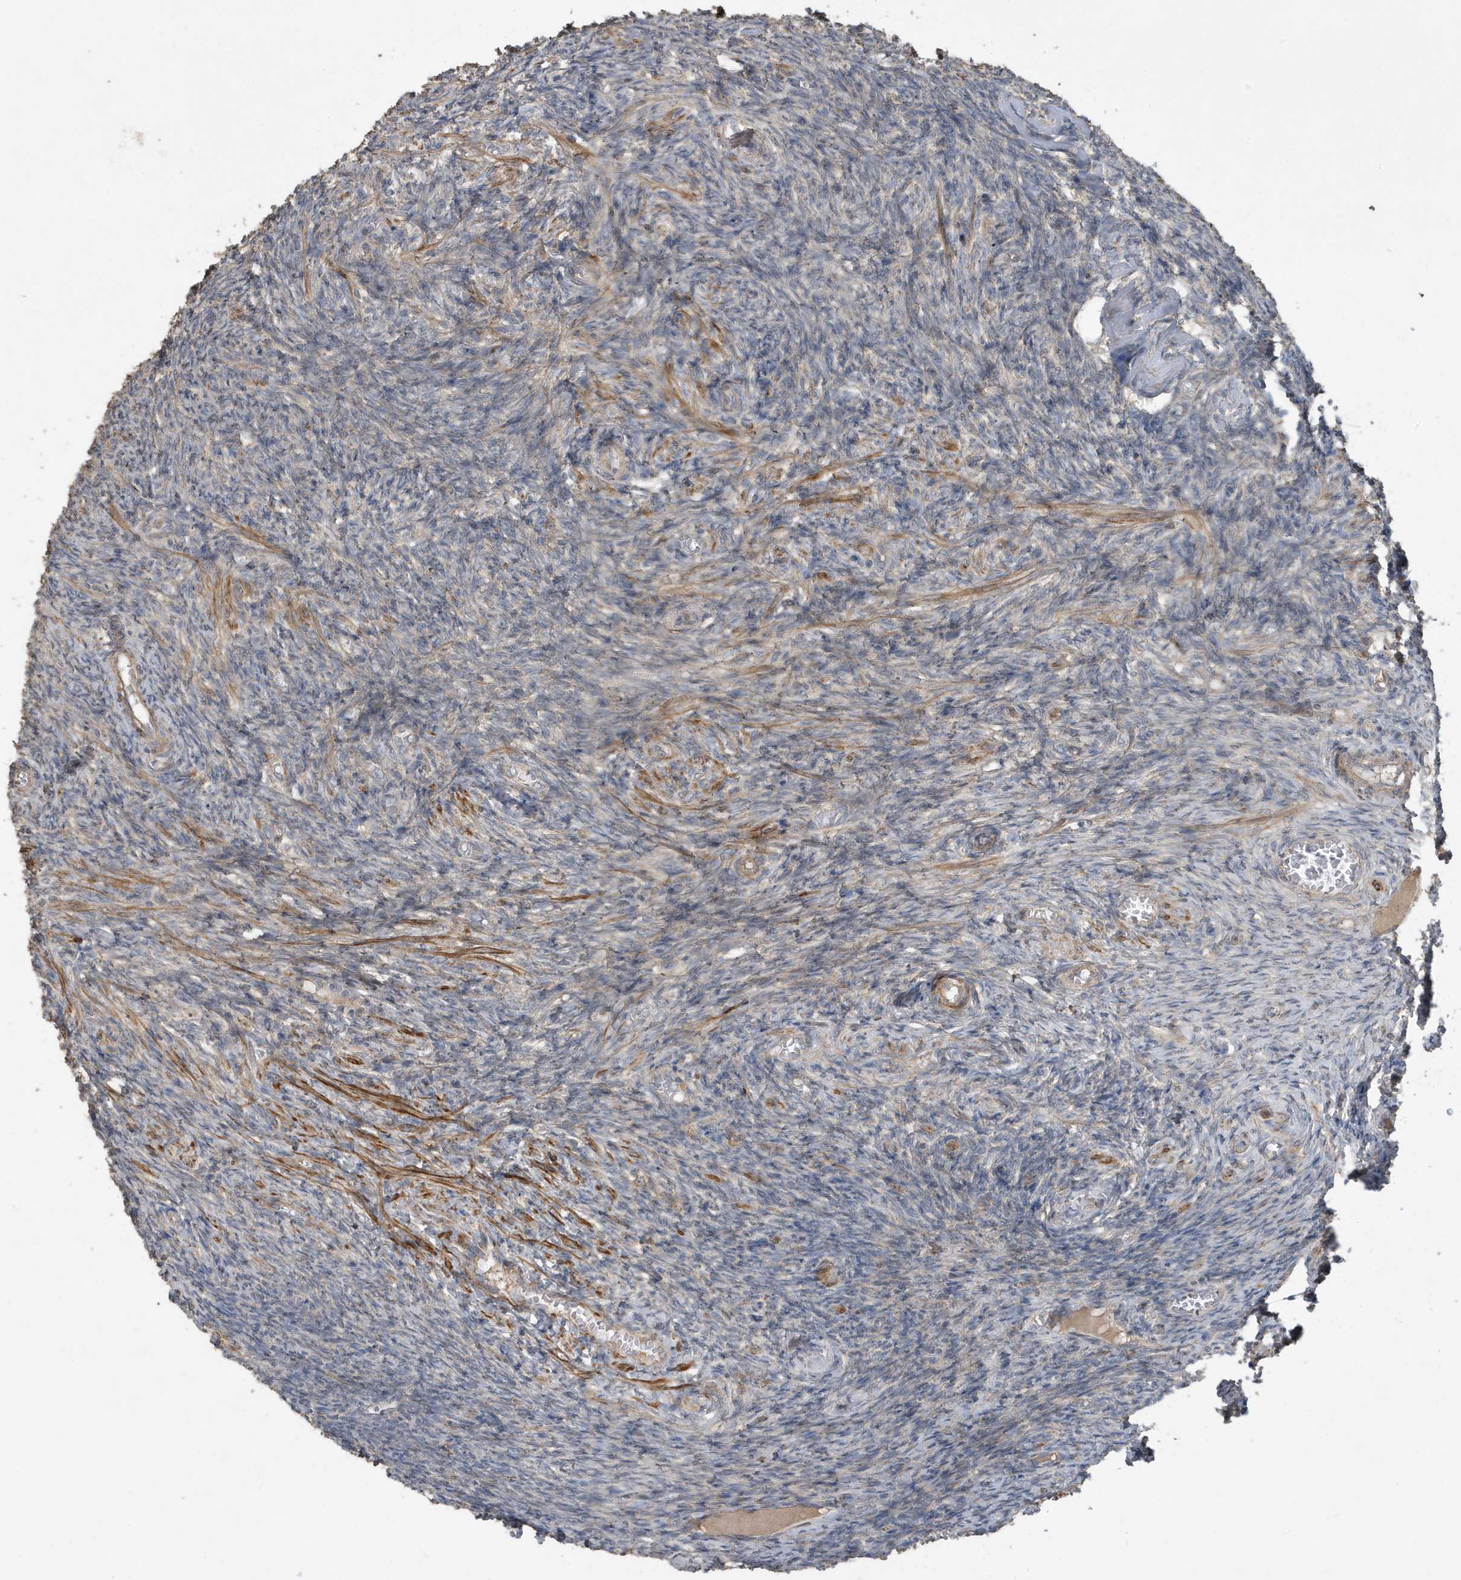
{"staining": {"intensity": "negative", "quantity": "none", "location": "none"}, "tissue": "ovary", "cell_type": "Ovarian stroma cells", "image_type": "normal", "snomed": [{"axis": "morphology", "description": "Normal tissue, NOS"}, {"axis": "topography", "description": "Ovary"}], "caption": "This is an immunohistochemistry micrograph of unremarkable ovary. There is no positivity in ovarian stroma cells.", "gene": "PRRT3", "patient": {"sex": "female", "age": 27}}